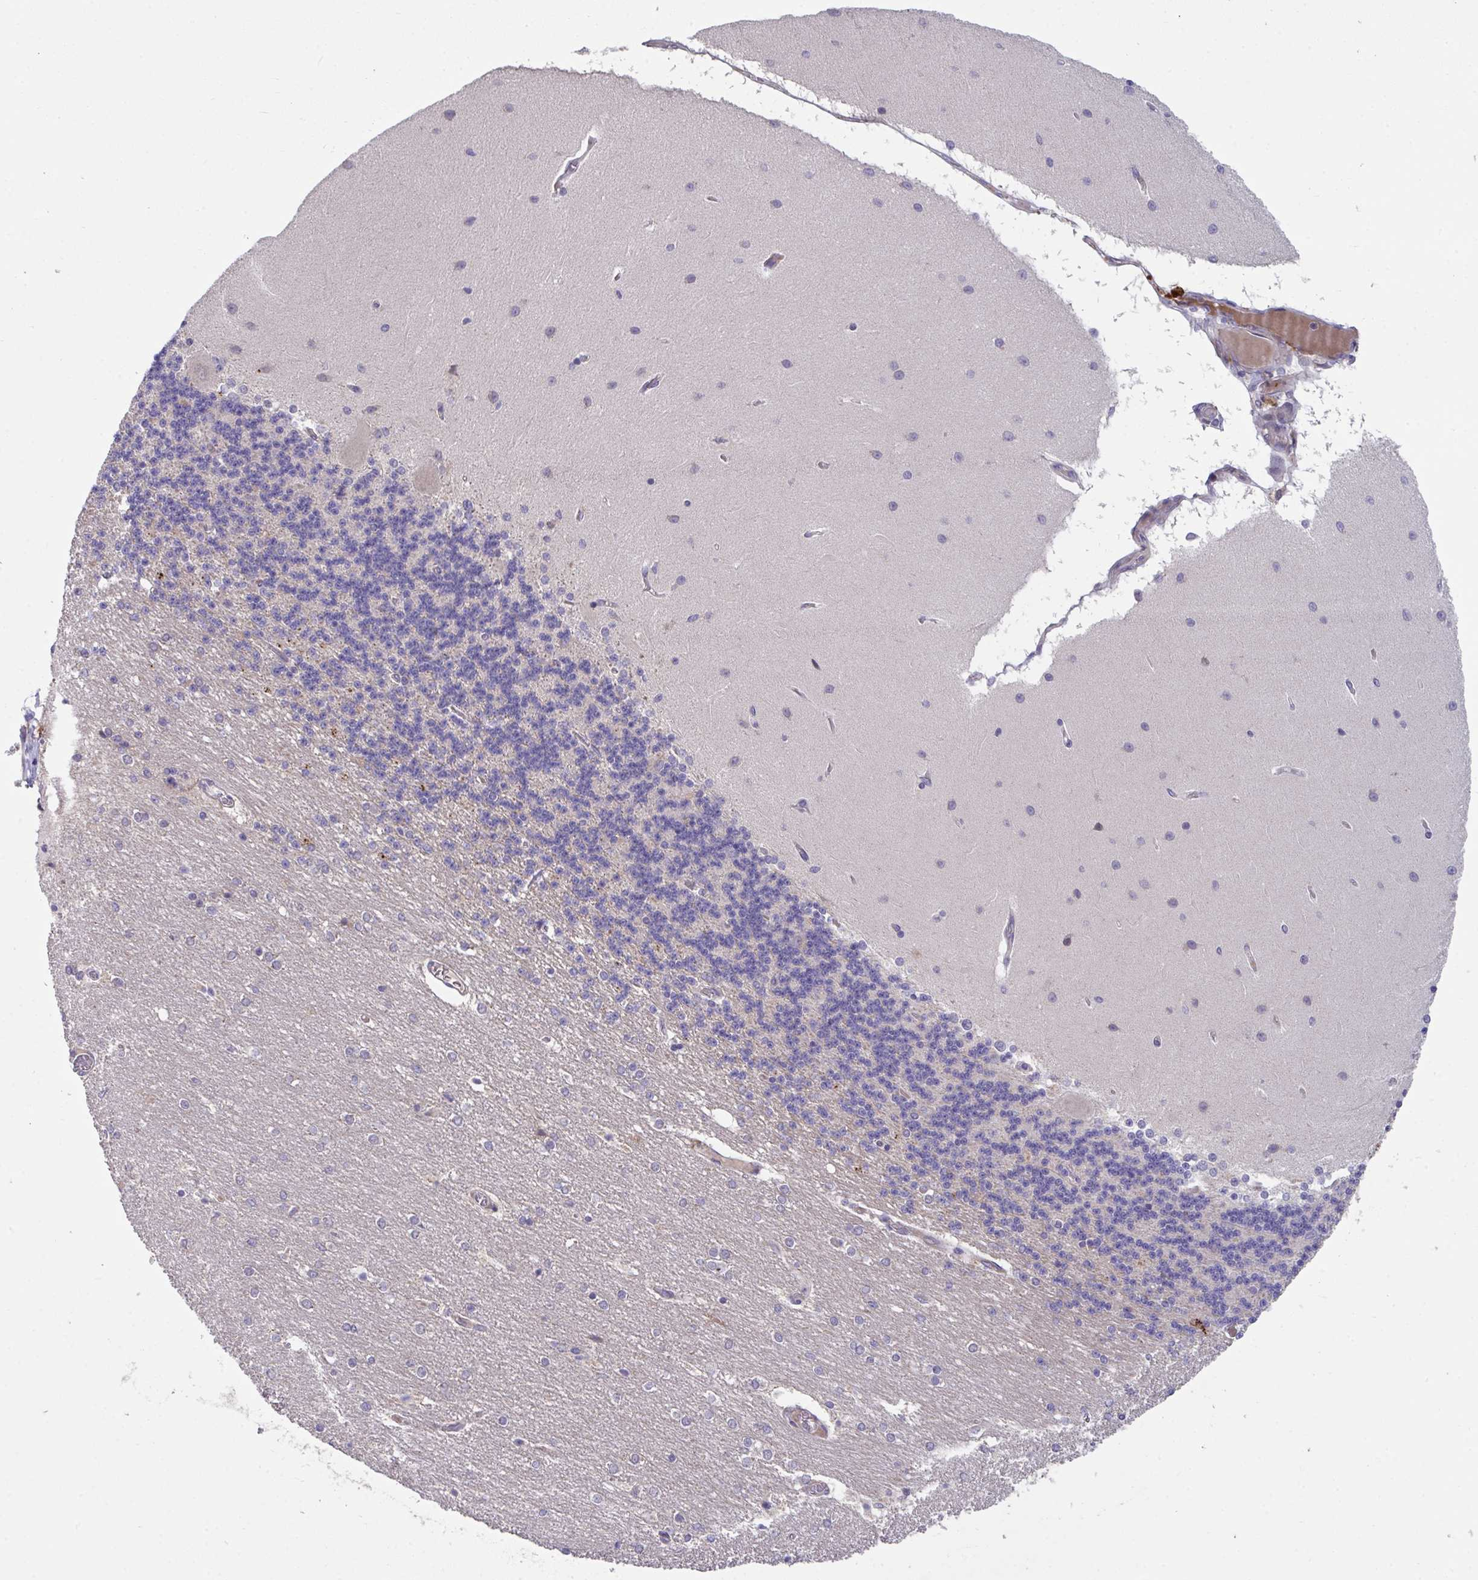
{"staining": {"intensity": "negative", "quantity": "none", "location": "none"}, "tissue": "cerebellum", "cell_type": "Cells in granular layer", "image_type": "normal", "snomed": [{"axis": "morphology", "description": "Normal tissue, NOS"}, {"axis": "topography", "description": "Cerebellum"}], "caption": "Immunohistochemical staining of unremarkable human cerebellum reveals no significant positivity in cells in granular layer.", "gene": "SUSD4", "patient": {"sex": "female", "age": 54}}